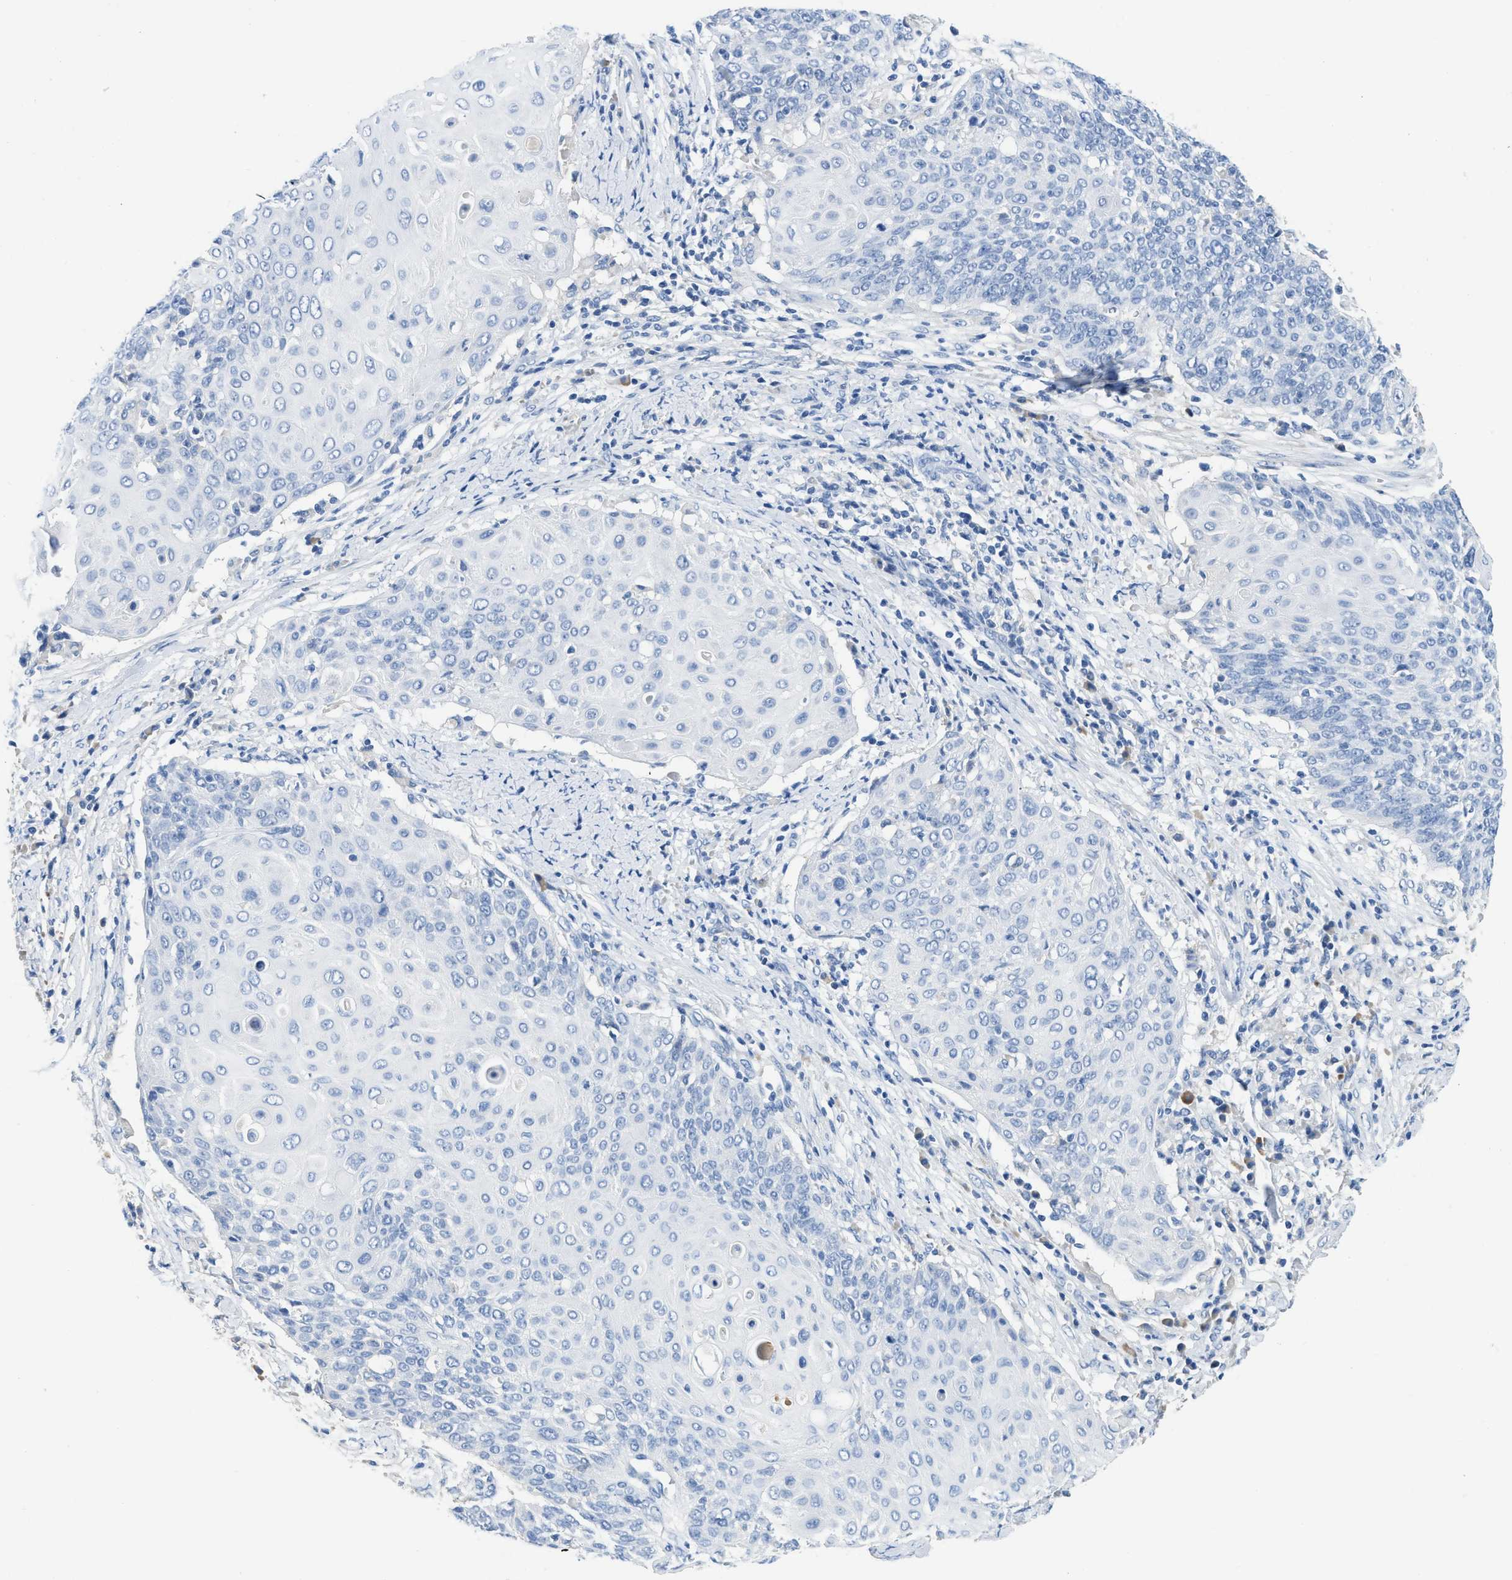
{"staining": {"intensity": "negative", "quantity": "none", "location": "none"}, "tissue": "cervical cancer", "cell_type": "Tumor cells", "image_type": "cancer", "snomed": [{"axis": "morphology", "description": "Squamous cell carcinoma, NOS"}, {"axis": "topography", "description": "Cervix"}], "caption": "DAB immunohistochemical staining of cervical cancer (squamous cell carcinoma) exhibits no significant expression in tumor cells.", "gene": "C1S", "patient": {"sex": "female", "age": 39}}